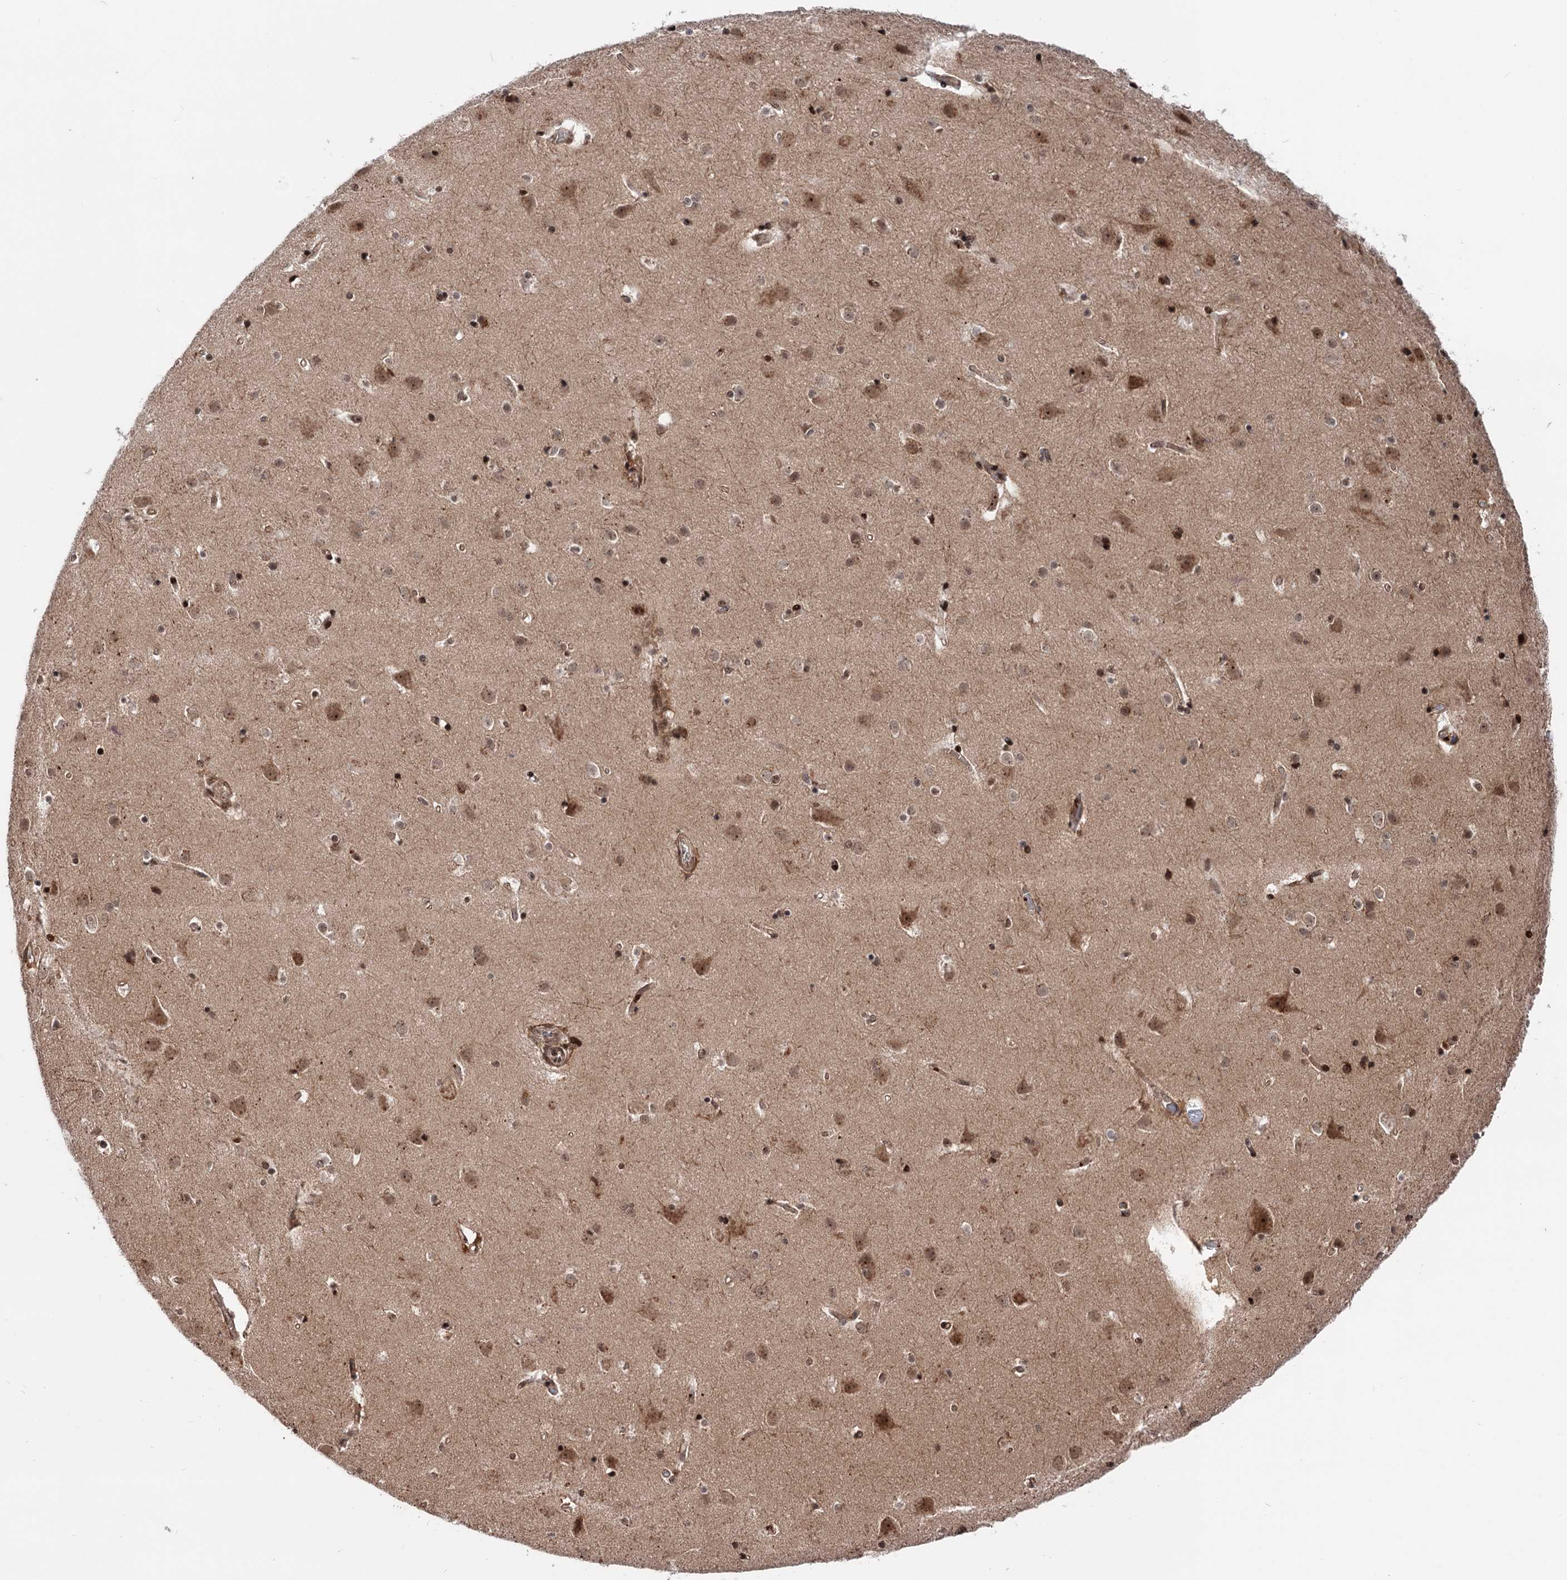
{"staining": {"intensity": "moderate", "quantity": ">75%", "location": "cytoplasmic/membranous,nuclear"}, "tissue": "cerebral cortex", "cell_type": "Endothelial cells", "image_type": "normal", "snomed": [{"axis": "morphology", "description": "Normal tissue, NOS"}, {"axis": "topography", "description": "Cerebral cortex"}], "caption": "Moderate cytoplasmic/membranous,nuclear staining for a protein is seen in approximately >75% of endothelial cells of unremarkable cerebral cortex using immunohistochemistry (IHC).", "gene": "MAML1", "patient": {"sex": "male", "age": 54}}